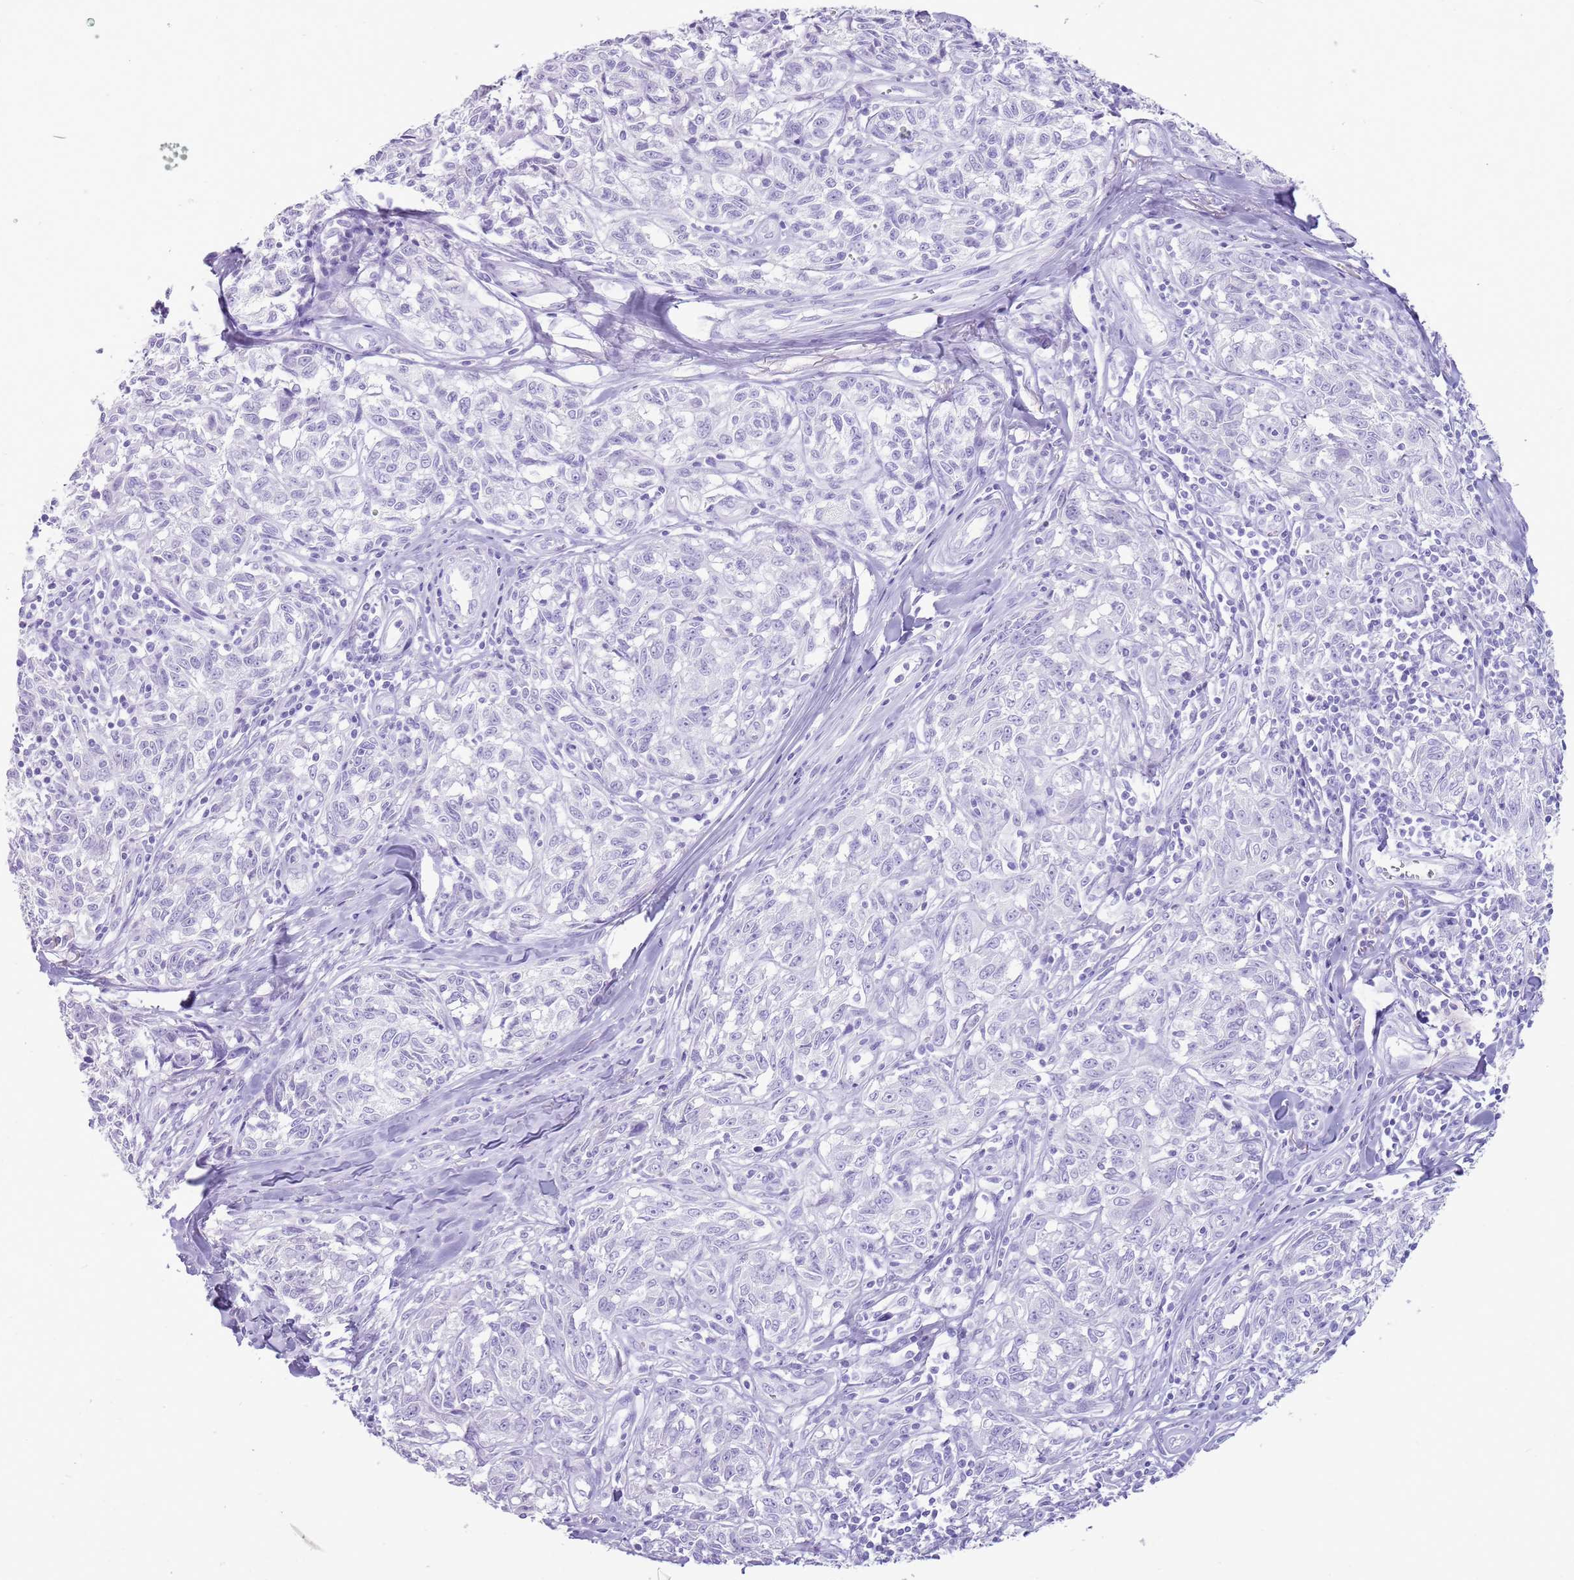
{"staining": {"intensity": "negative", "quantity": "none", "location": "none"}, "tissue": "melanoma", "cell_type": "Tumor cells", "image_type": "cancer", "snomed": [{"axis": "morphology", "description": "Normal tissue, NOS"}, {"axis": "morphology", "description": "Malignant melanoma, NOS"}, {"axis": "topography", "description": "Skin"}], "caption": "This is an immunohistochemistry micrograph of human melanoma. There is no positivity in tumor cells.", "gene": "NBPF3", "patient": {"sex": "female", "age": 64}}